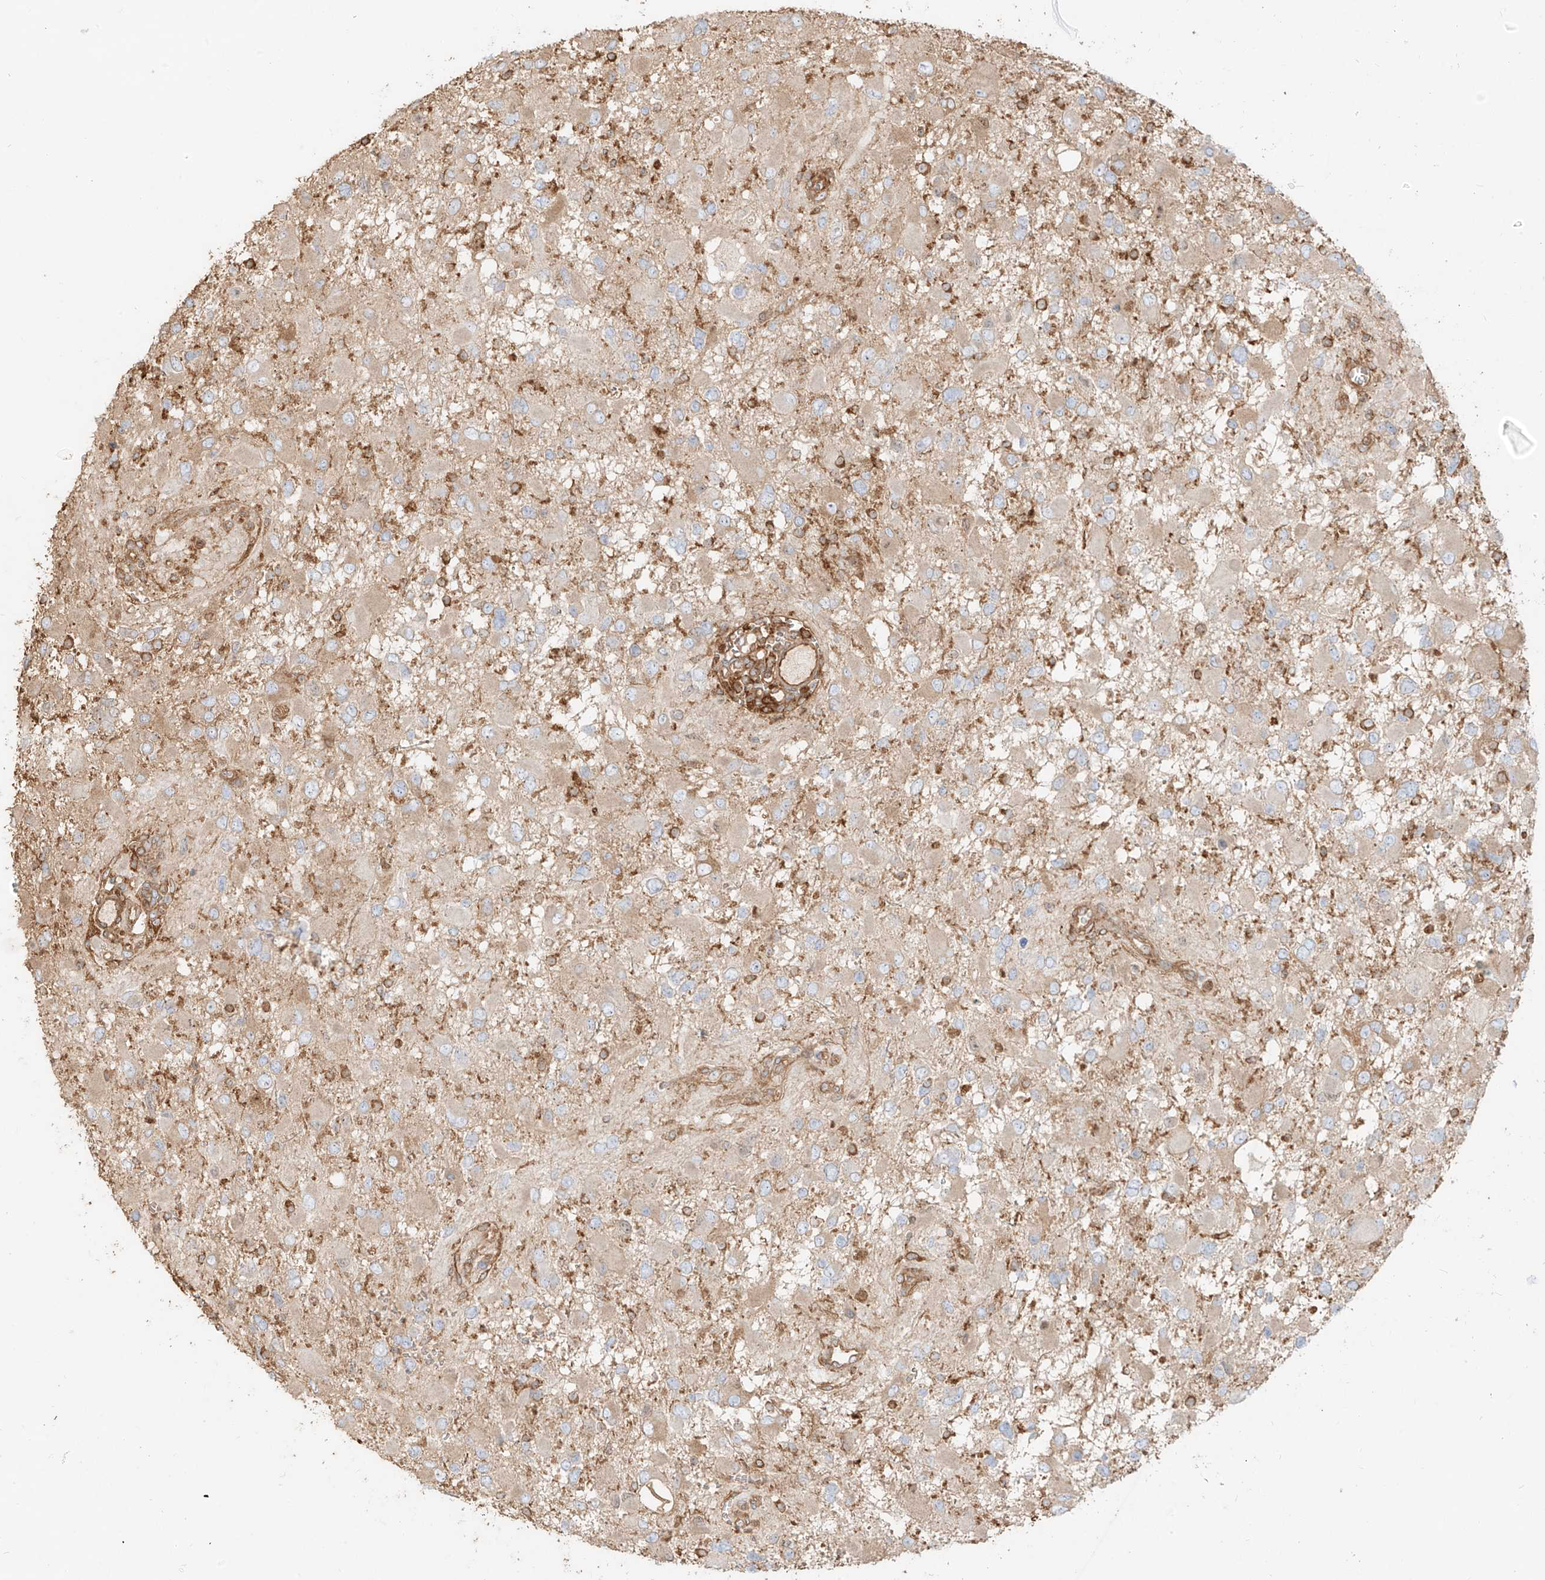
{"staining": {"intensity": "weak", "quantity": ">75%", "location": "cytoplasmic/membranous"}, "tissue": "glioma", "cell_type": "Tumor cells", "image_type": "cancer", "snomed": [{"axis": "morphology", "description": "Glioma, malignant, High grade"}, {"axis": "topography", "description": "Brain"}], "caption": "Protein staining shows weak cytoplasmic/membranous positivity in about >75% of tumor cells in glioma.", "gene": "SNX9", "patient": {"sex": "male", "age": 53}}